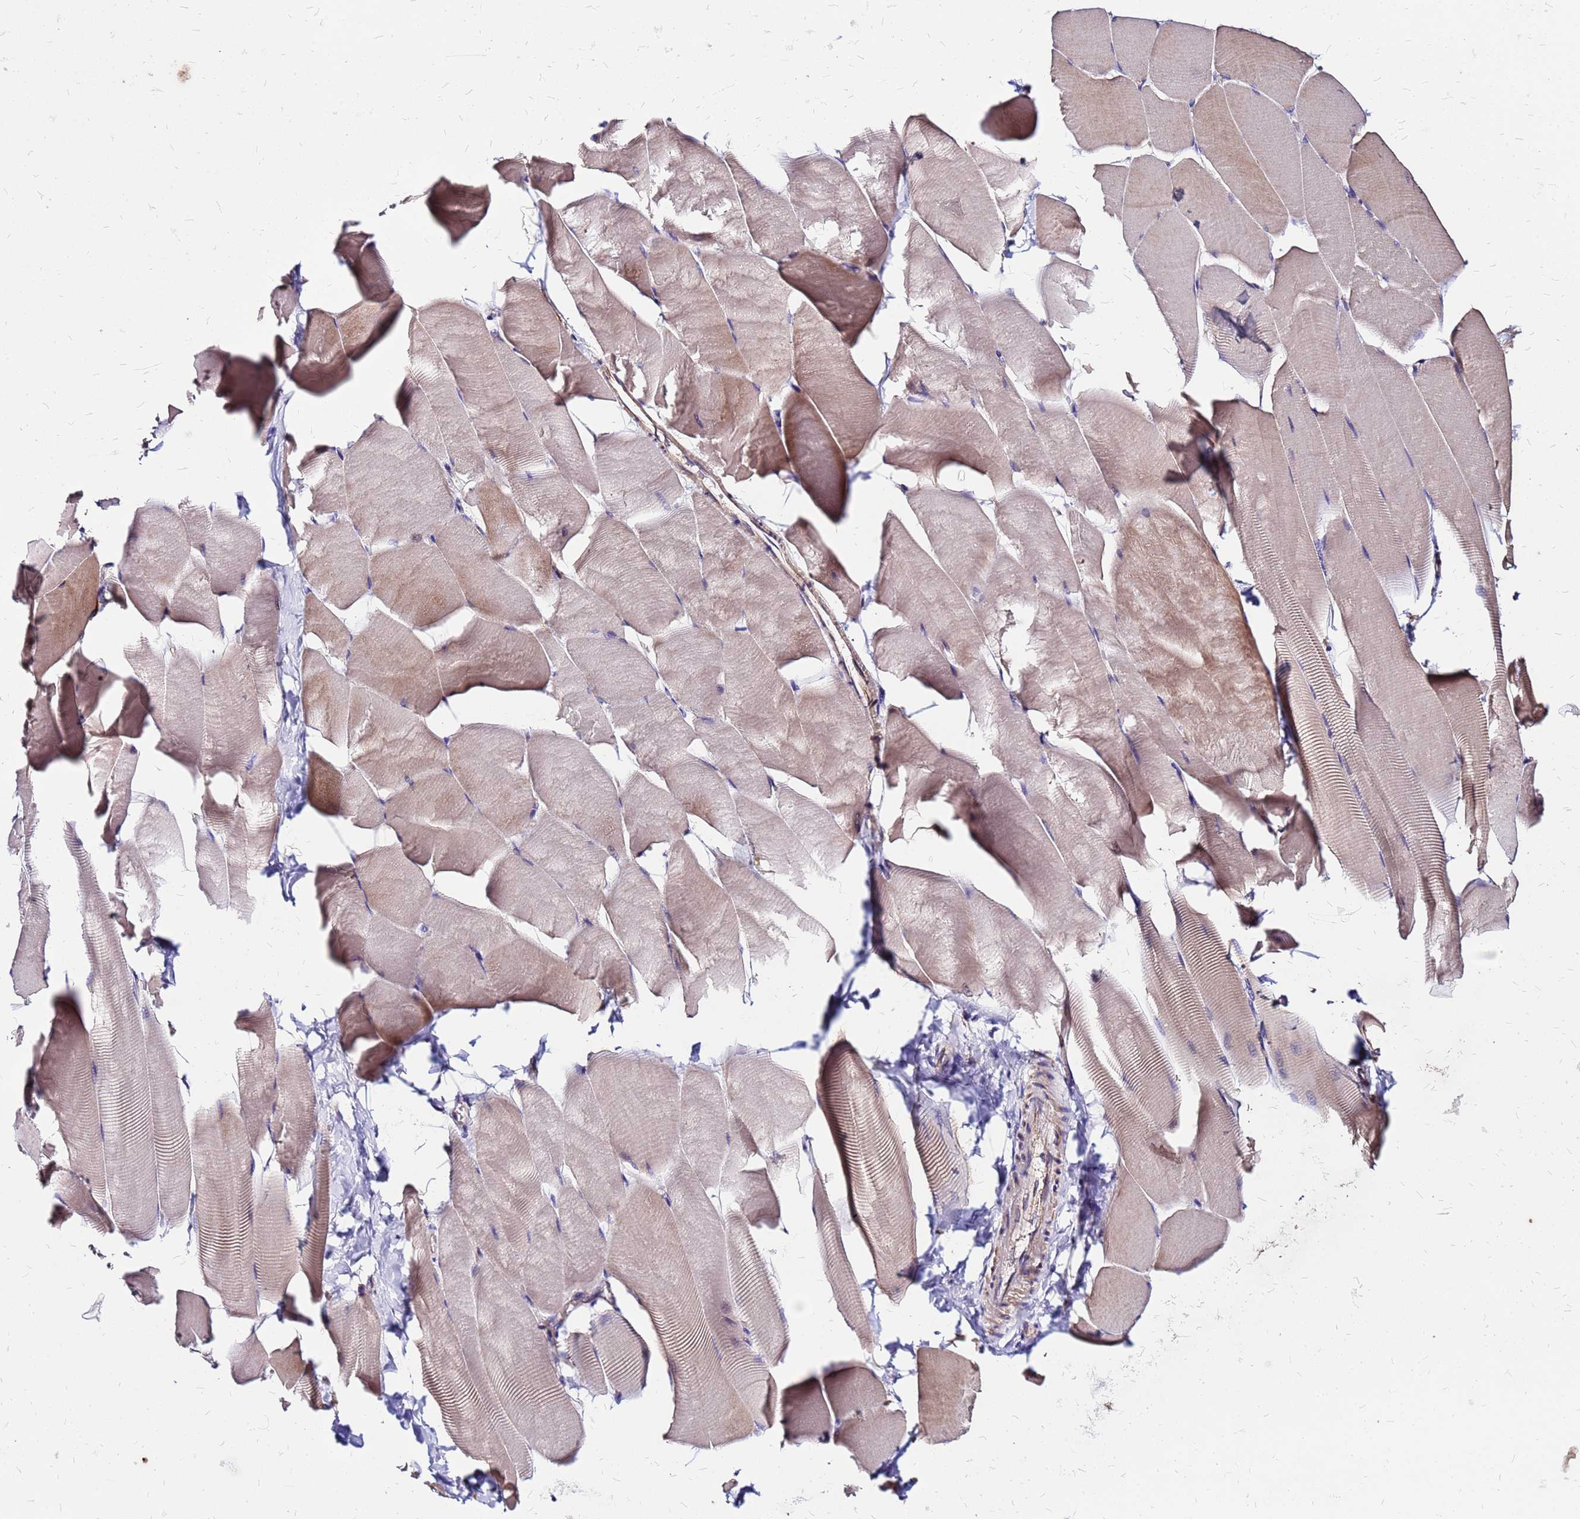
{"staining": {"intensity": "weak", "quantity": ">75%", "location": "cytoplasmic/membranous"}, "tissue": "skeletal muscle", "cell_type": "Myocytes", "image_type": "normal", "snomed": [{"axis": "morphology", "description": "Normal tissue, NOS"}, {"axis": "topography", "description": "Skeletal muscle"}], "caption": "A histopathology image of skeletal muscle stained for a protein shows weak cytoplasmic/membranous brown staining in myocytes. (brown staining indicates protein expression, while blue staining denotes nuclei).", "gene": "ARHGEF35", "patient": {"sex": "male", "age": 25}}